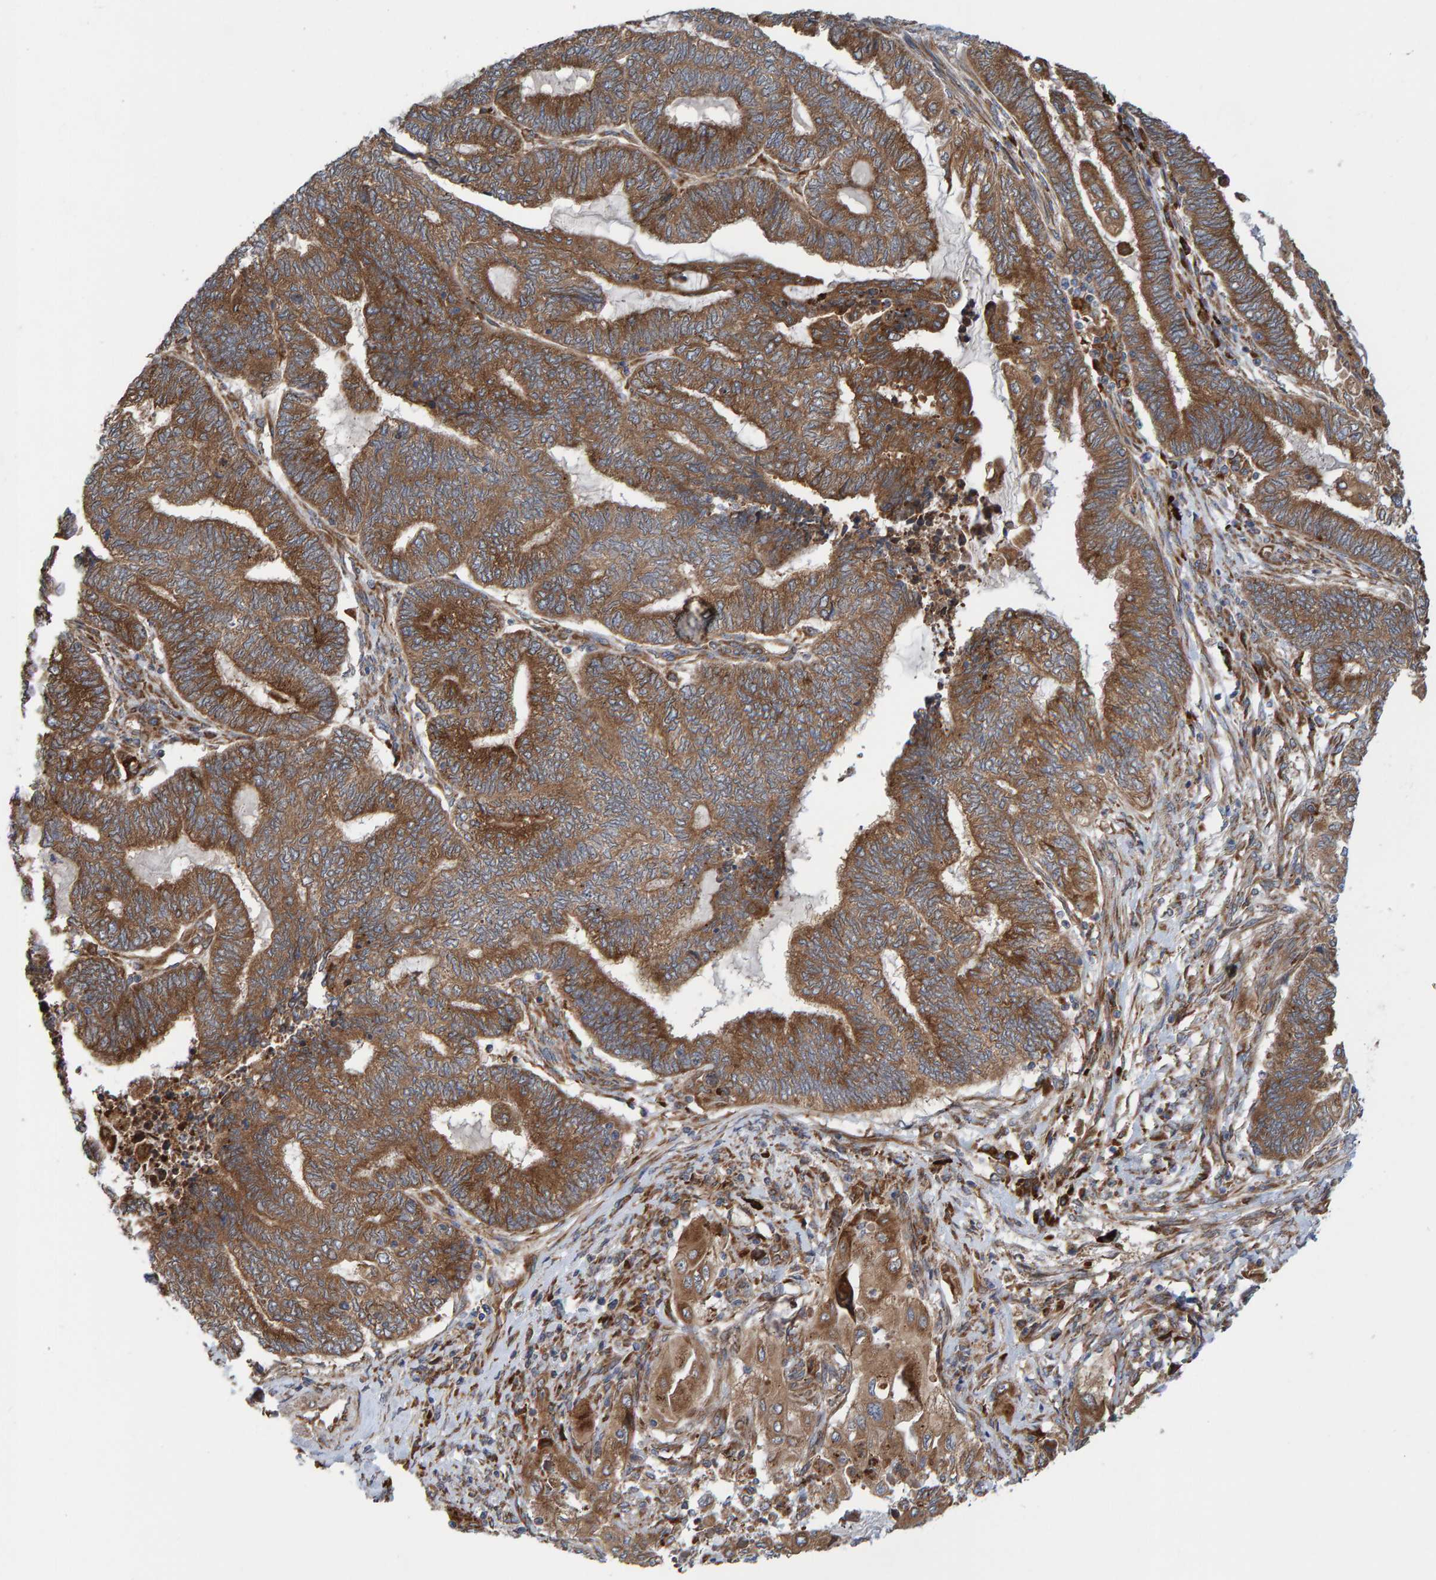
{"staining": {"intensity": "moderate", "quantity": ">75%", "location": "cytoplasmic/membranous"}, "tissue": "endometrial cancer", "cell_type": "Tumor cells", "image_type": "cancer", "snomed": [{"axis": "morphology", "description": "Adenocarcinoma, NOS"}, {"axis": "topography", "description": "Uterus"}, {"axis": "topography", "description": "Endometrium"}], "caption": "Adenocarcinoma (endometrial) was stained to show a protein in brown. There is medium levels of moderate cytoplasmic/membranous expression in about >75% of tumor cells. (Stains: DAB in brown, nuclei in blue, Microscopy: brightfield microscopy at high magnification).", "gene": "KIAA0753", "patient": {"sex": "female", "age": 70}}